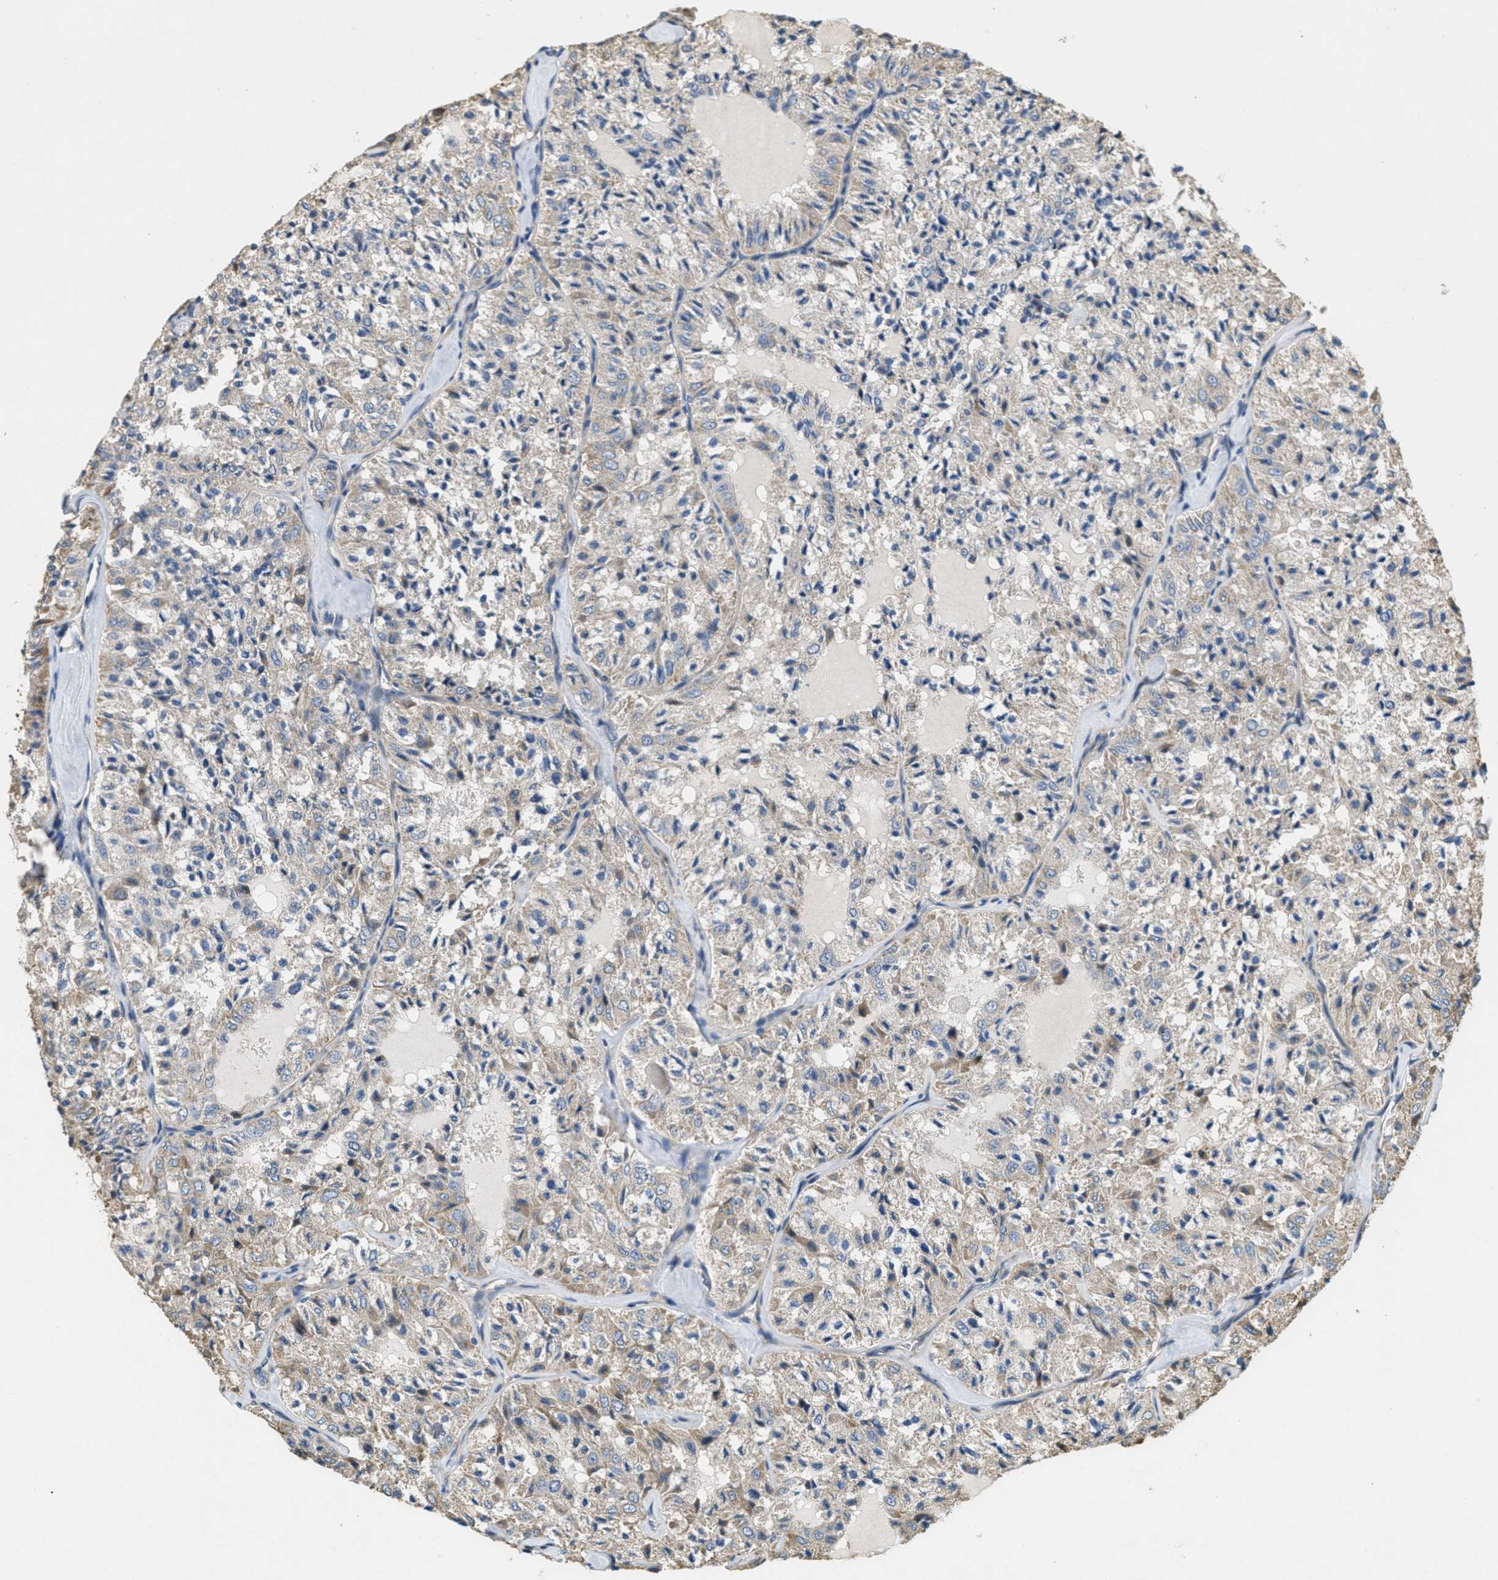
{"staining": {"intensity": "weak", "quantity": "<25%", "location": "cytoplasmic/membranous"}, "tissue": "thyroid cancer", "cell_type": "Tumor cells", "image_type": "cancer", "snomed": [{"axis": "morphology", "description": "Follicular adenoma carcinoma, NOS"}, {"axis": "topography", "description": "Thyroid gland"}], "caption": "High power microscopy image of an IHC photomicrograph of thyroid cancer (follicular adenoma carcinoma), revealing no significant staining in tumor cells.", "gene": "TOMM70", "patient": {"sex": "male", "age": 75}}